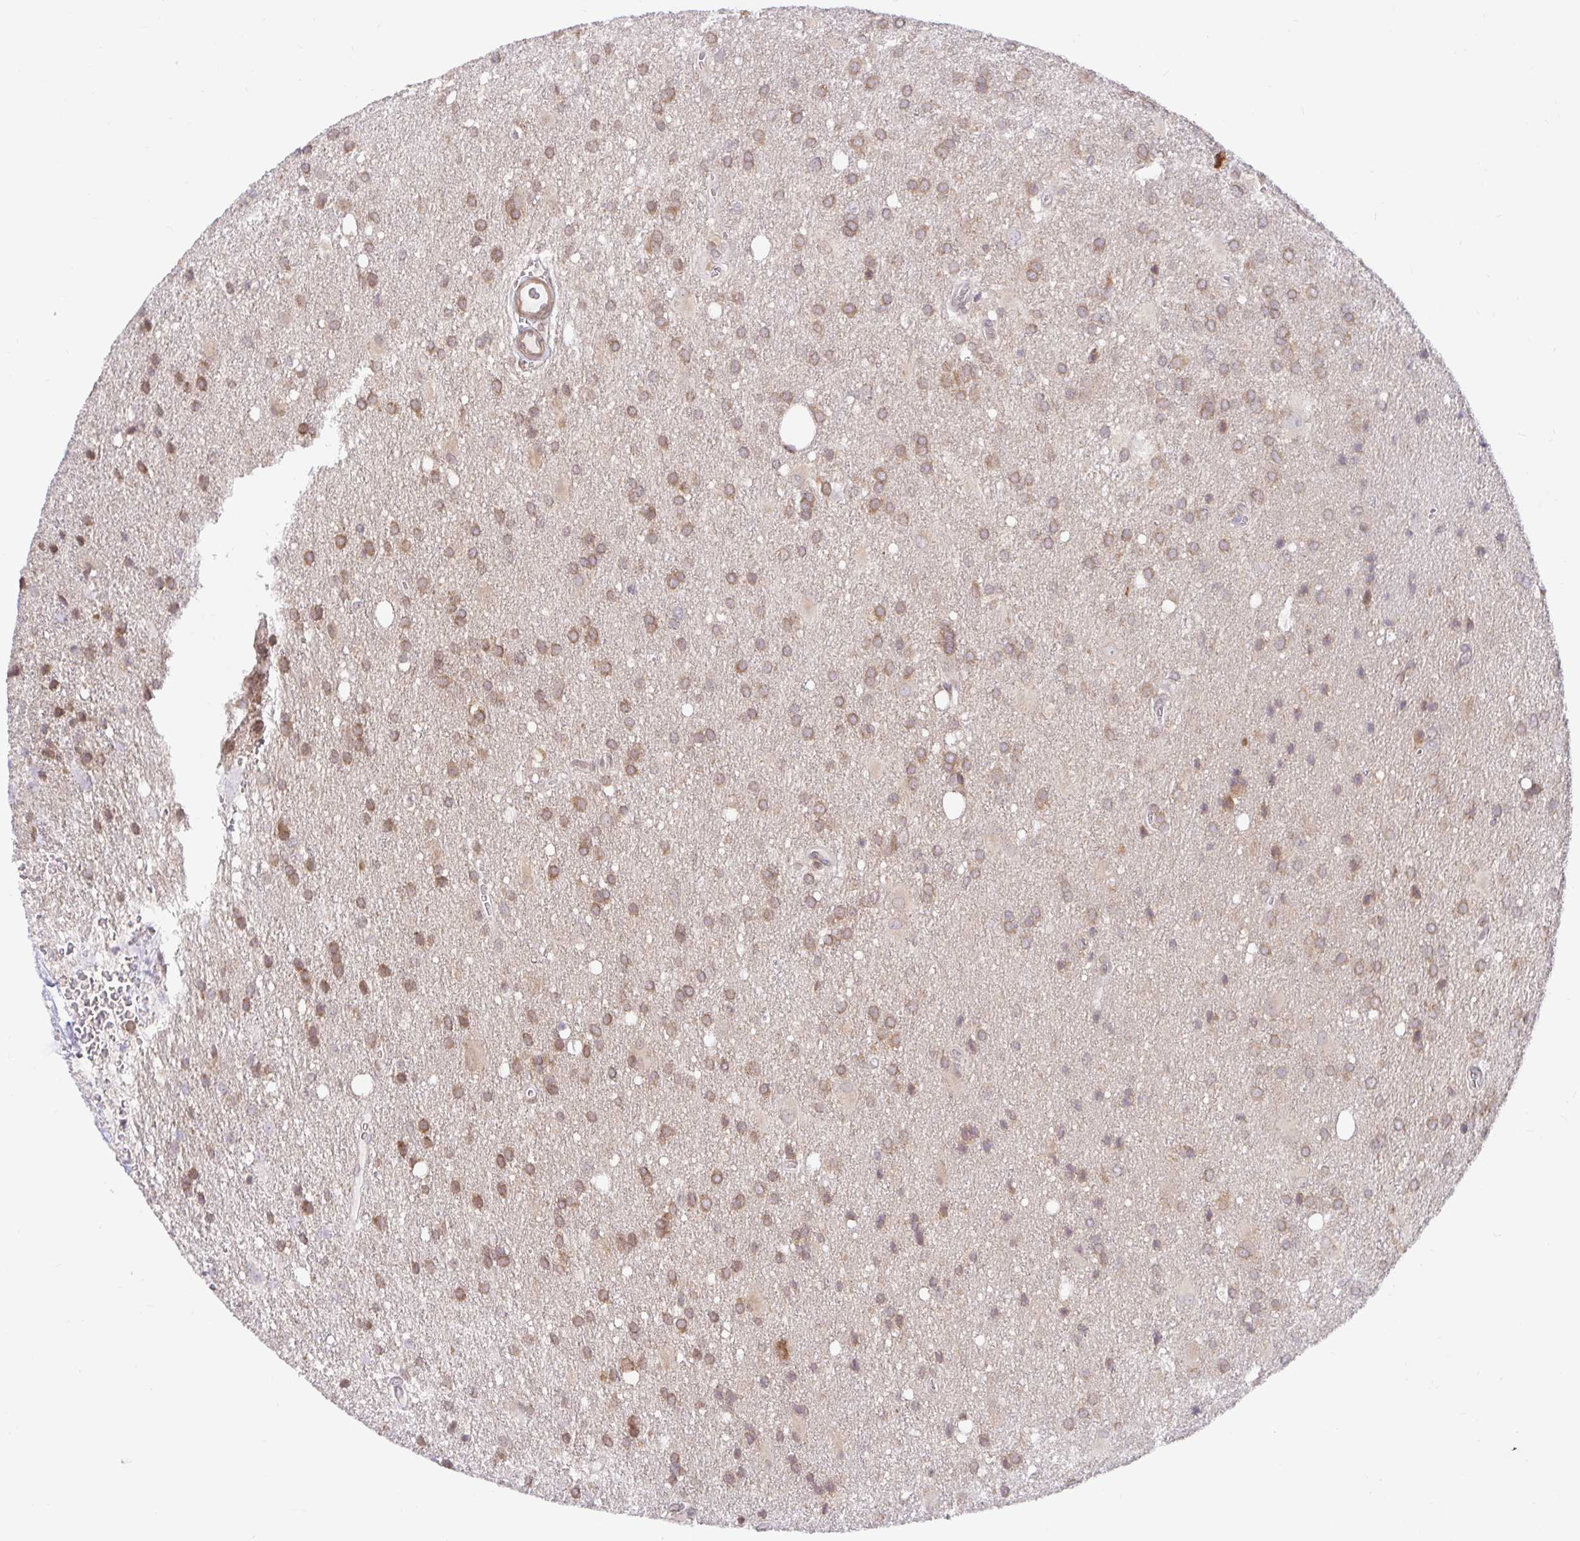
{"staining": {"intensity": "weak", "quantity": ">75%", "location": "cytoplasmic/membranous"}, "tissue": "glioma", "cell_type": "Tumor cells", "image_type": "cancer", "snomed": [{"axis": "morphology", "description": "Glioma, malignant, Low grade"}, {"axis": "topography", "description": "Brain"}], "caption": "DAB immunohistochemical staining of human glioma shows weak cytoplasmic/membranous protein positivity in about >75% of tumor cells.", "gene": "LARP1", "patient": {"sex": "male", "age": 66}}